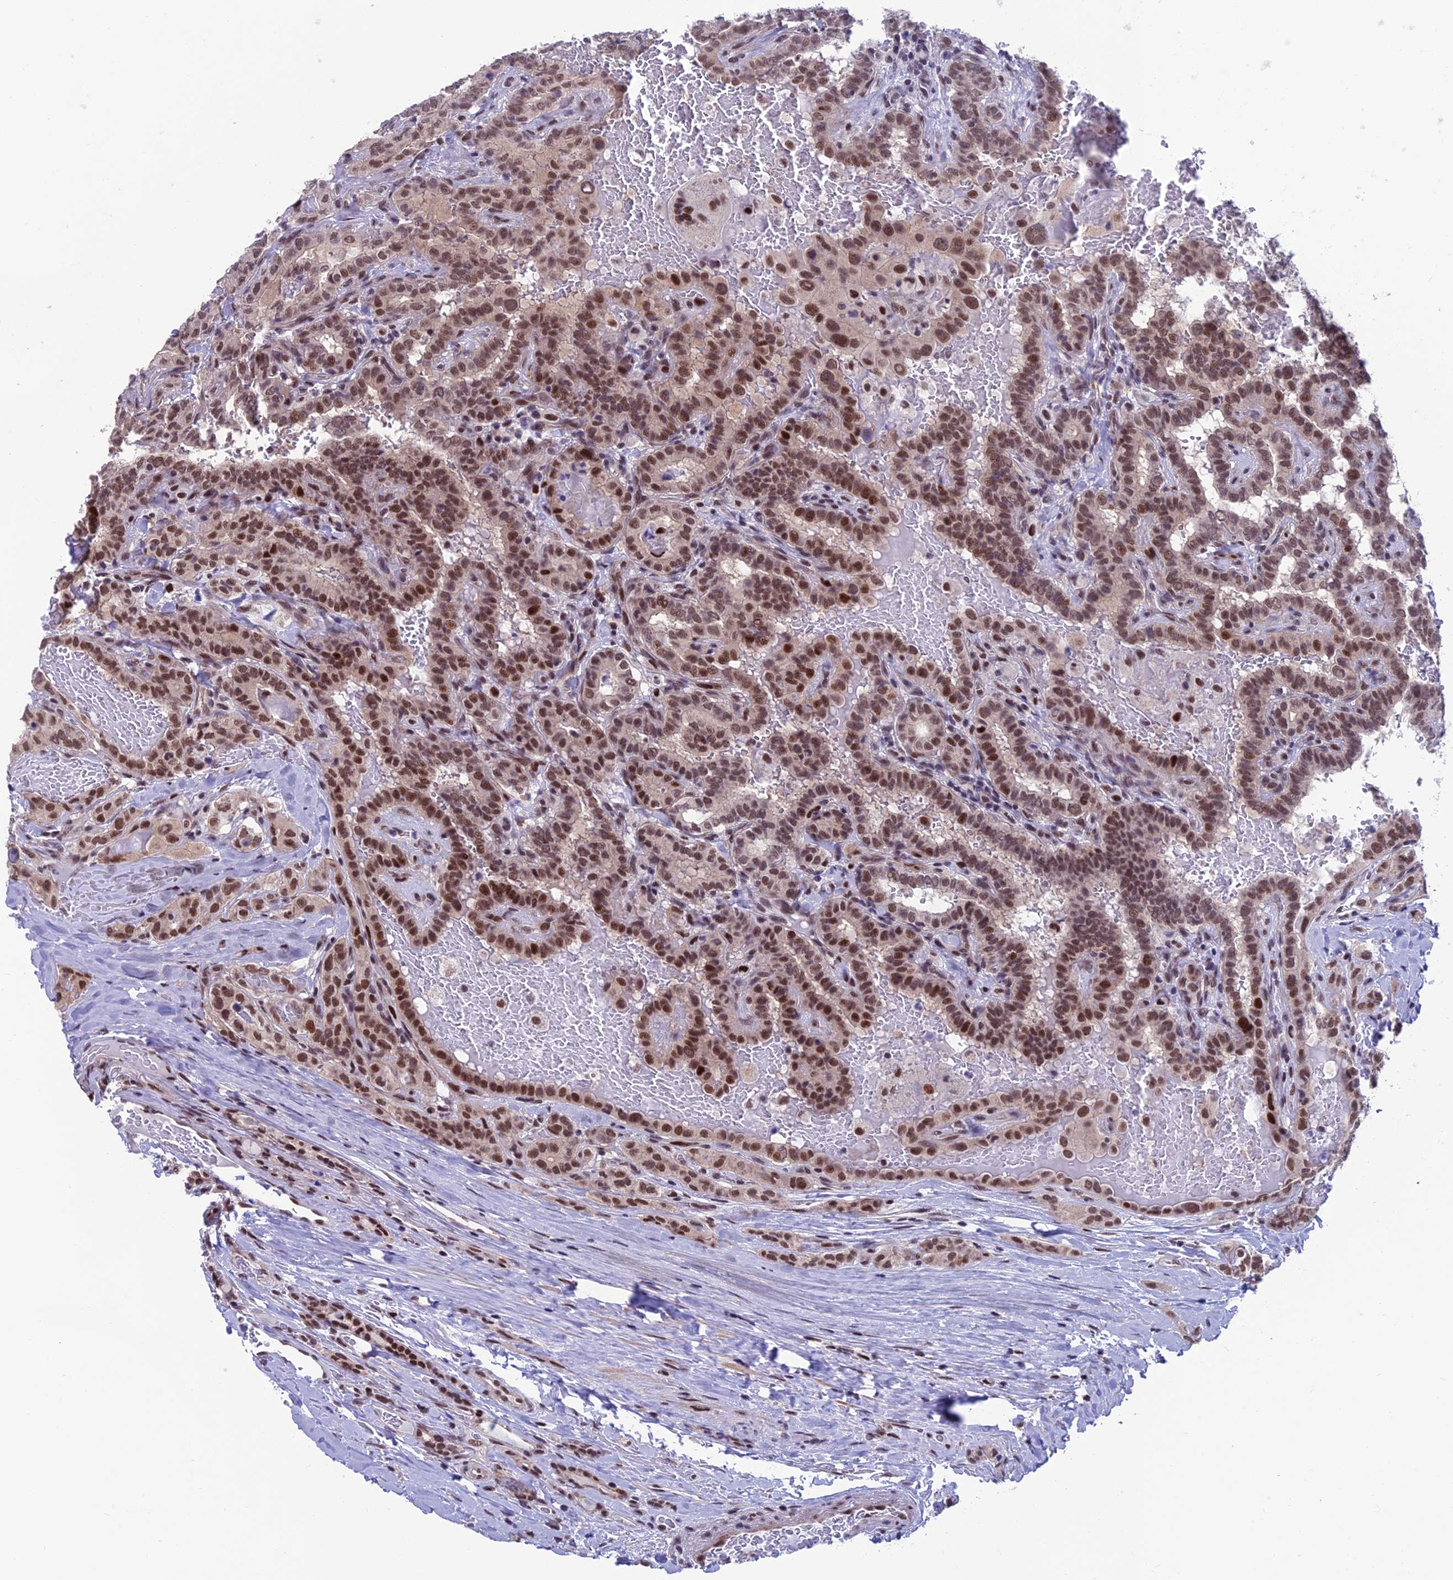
{"staining": {"intensity": "moderate", "quantity": ">75%", "location": "nuclear"}, "tissue": "thyroid cancer", "cell_type": "Tumor cells", "image_type": "cancer", "snomed": [{"axis": "morphology", "description": "Papillary adenocarcinoma, NOS"}, {"axis": "topography", "description": "Thyroid gland"}], "caption": "The immunohistochemical stain highlights moderate nuclear positivity in tumor cells of thyroid cancer (papillary adenocarcinoma) tissue.", "gene": "KIAA1191", "patient": {"sex": "female", "age": 72}}